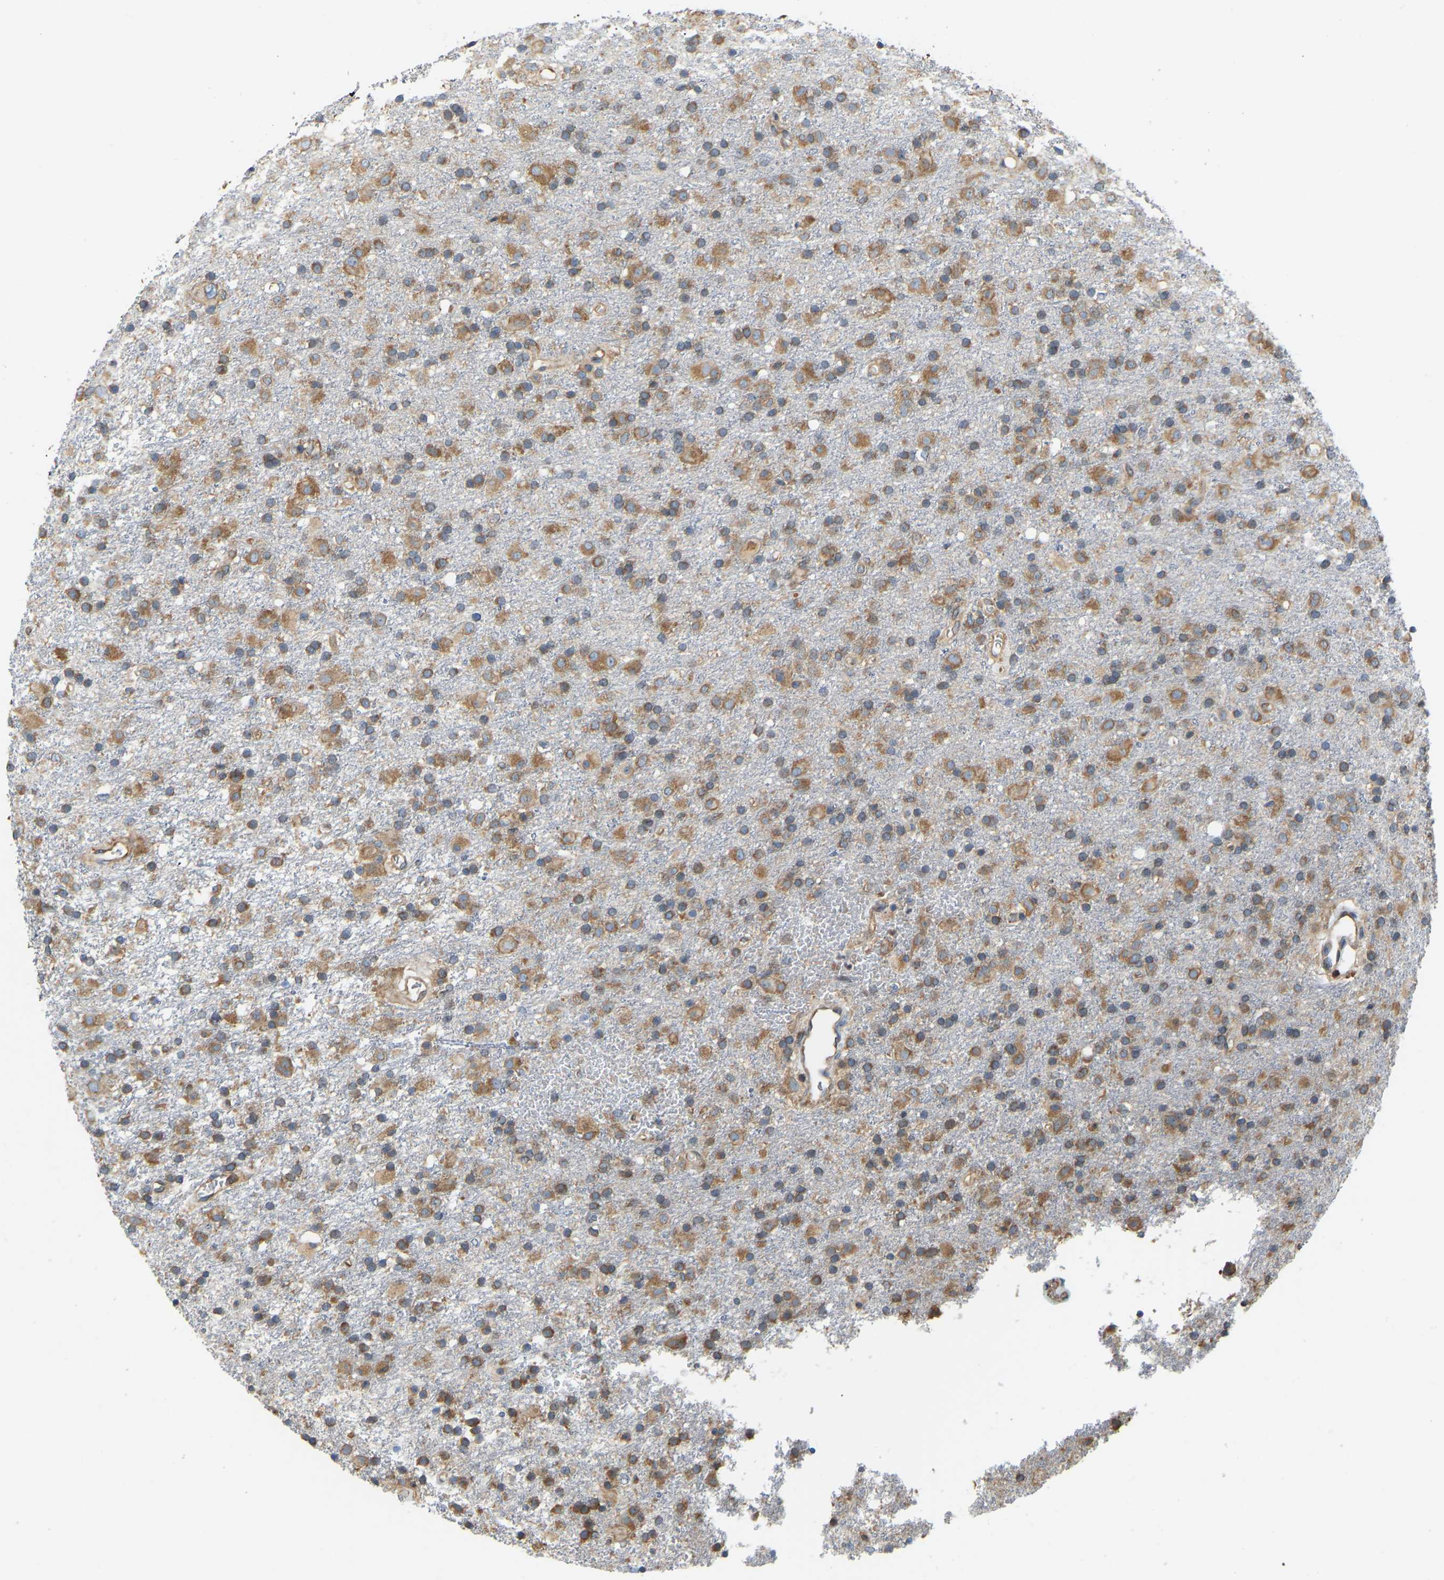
{"staining": {"intensity": "moderate", "quantity": ">75%", "location": "cytoplasmic/membranous"}, "tissue": "glioma", "cell_type": "Tumor cells", "image_type": "cancer", "snomed": [{"axis": "morphology", "description": "Glioma, malignant, Low grade"}, {"axis": "topography", "description": "Brain"}], "caption": "Glioma stained with DAB (3,3'-diaminobenzidine) immunohistochemistry displays medium levels of moderate cytoplasmic/membranous expression in approximately >75% of tumor cells.", "gene": "RPS6KB2", "patient": {"sex": "male", "age": 65}}